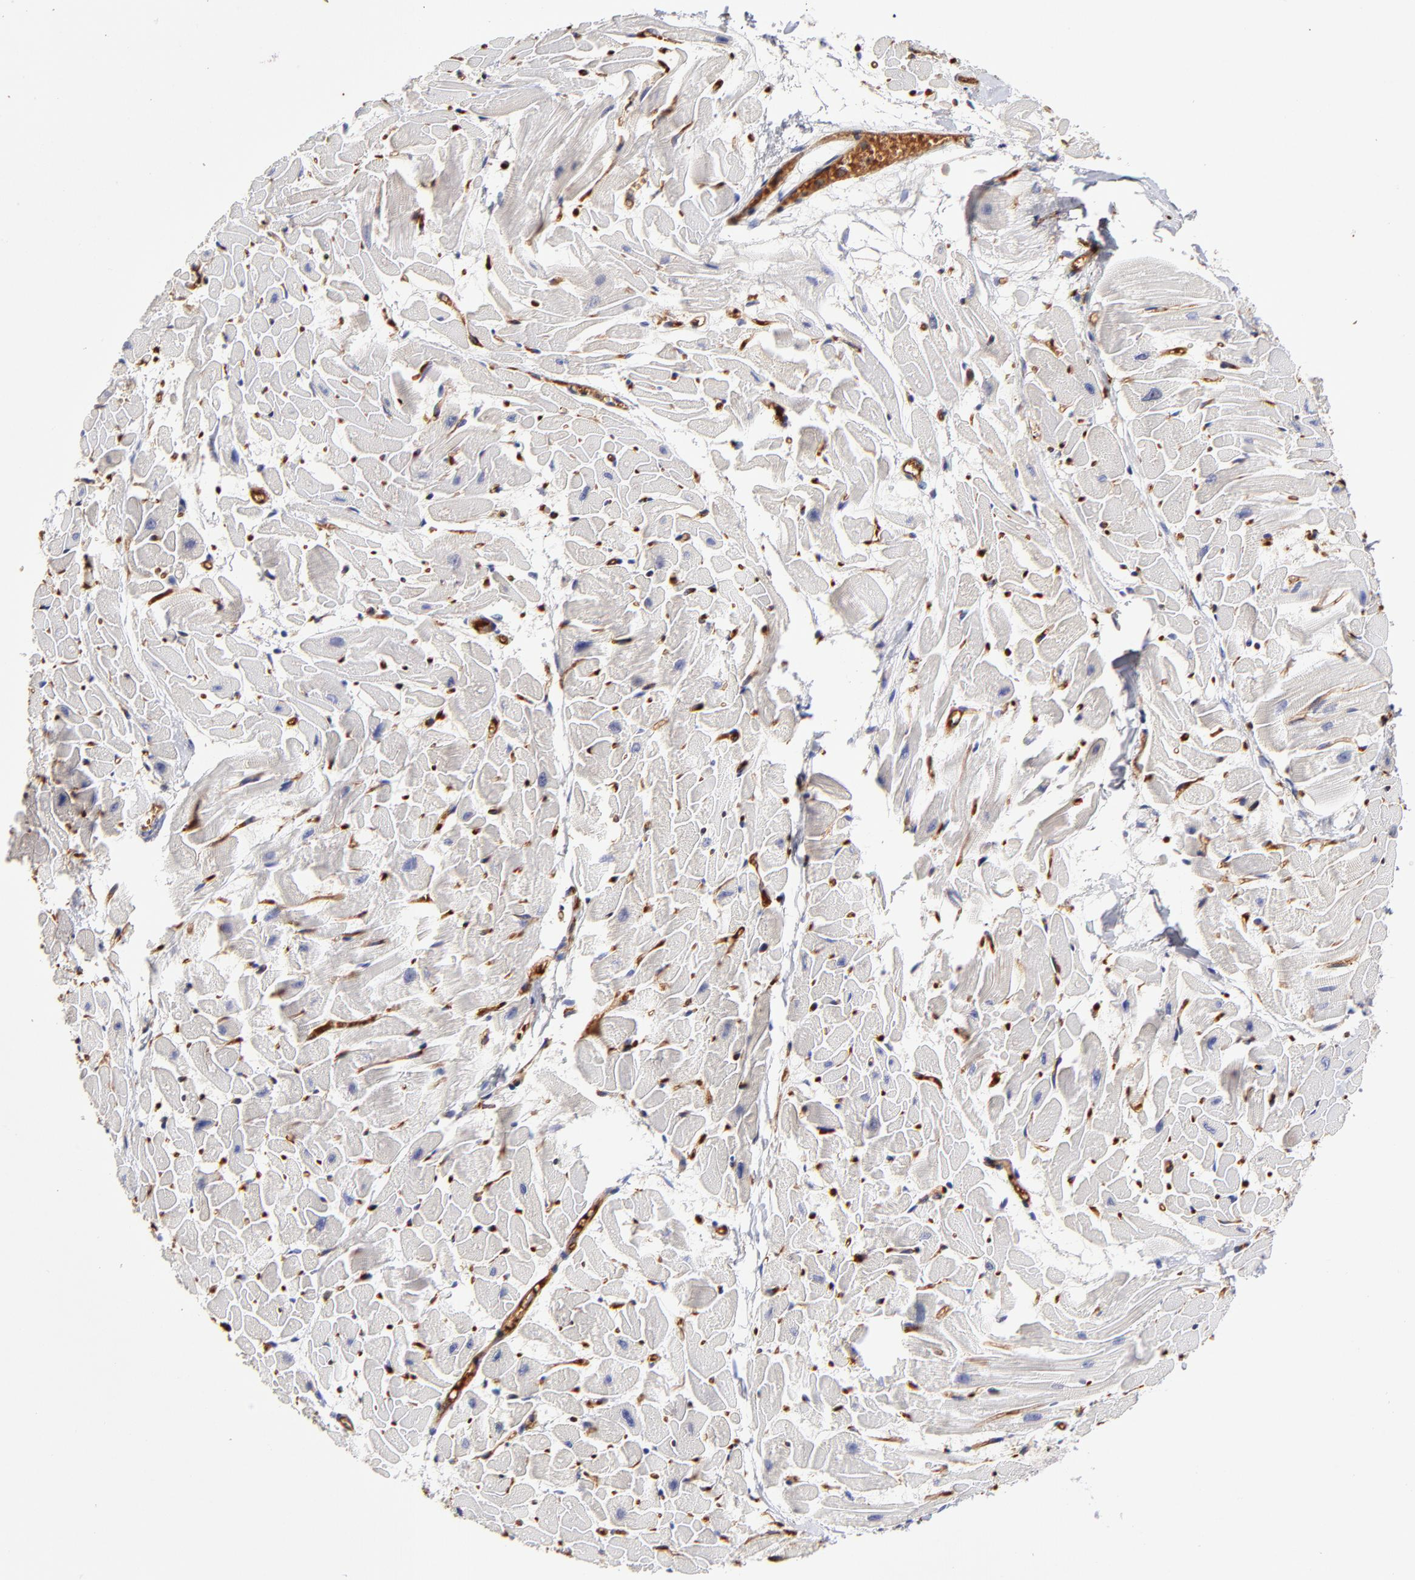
{"staining": {"intensity": "negative", "quantity": "none", "location": "none"}, "tissue": "heart muscle", "cell_type": "Cardiomyocytes", "image_type": "normal", "snomed": [{"axis": "morphology", "description": "Normal tissue, NOS"}, {"axis": "topography", "description": "Heart"}], "caption": "This is an IHC micrograph of unremarkable human heart muscle. There is no staining in cardiomyocytes.", "gene": "CD2AP", "patient": {"sex": "female", "age": 19}}